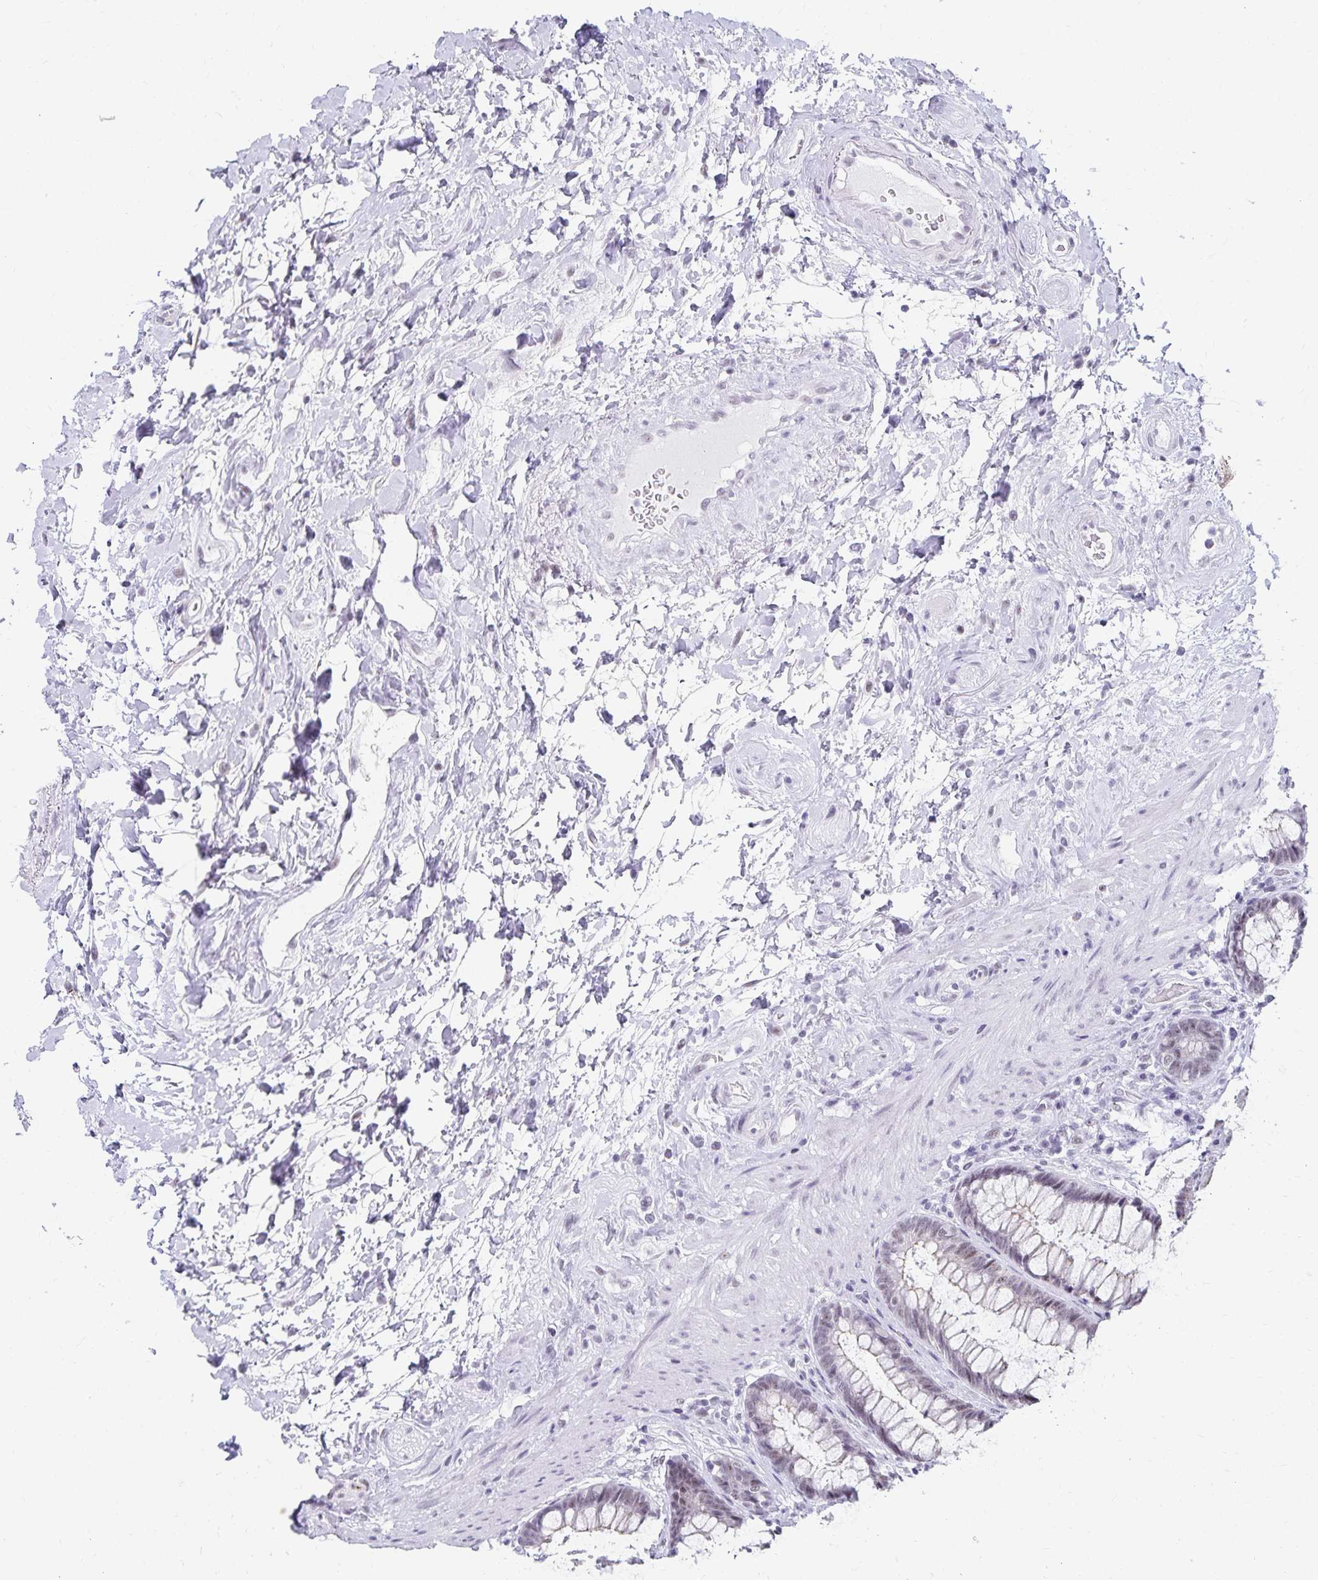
{"staining": {"intensity": "weak", "quantity": "25%-75%", "location": "nuclear"}, "tissue": "rectum", "cell_type": "Glandular cells", "image_type": "normal", "snomed": [{"axis": "morphology", "description": "Normal tissue, NOS"}, {"axis": "topography", "description": "Rectum"}], "caption": "A low amount of weak nuclear positivity is seen in about 25%-75% of glandular cells in normal rectum. (DAB (3,3'-diaminobenzidine) = brown stain, brightfield microscopy at high magnification).", "gene": "C20orf85", "patient": {"sex": "male", "age": 72}}